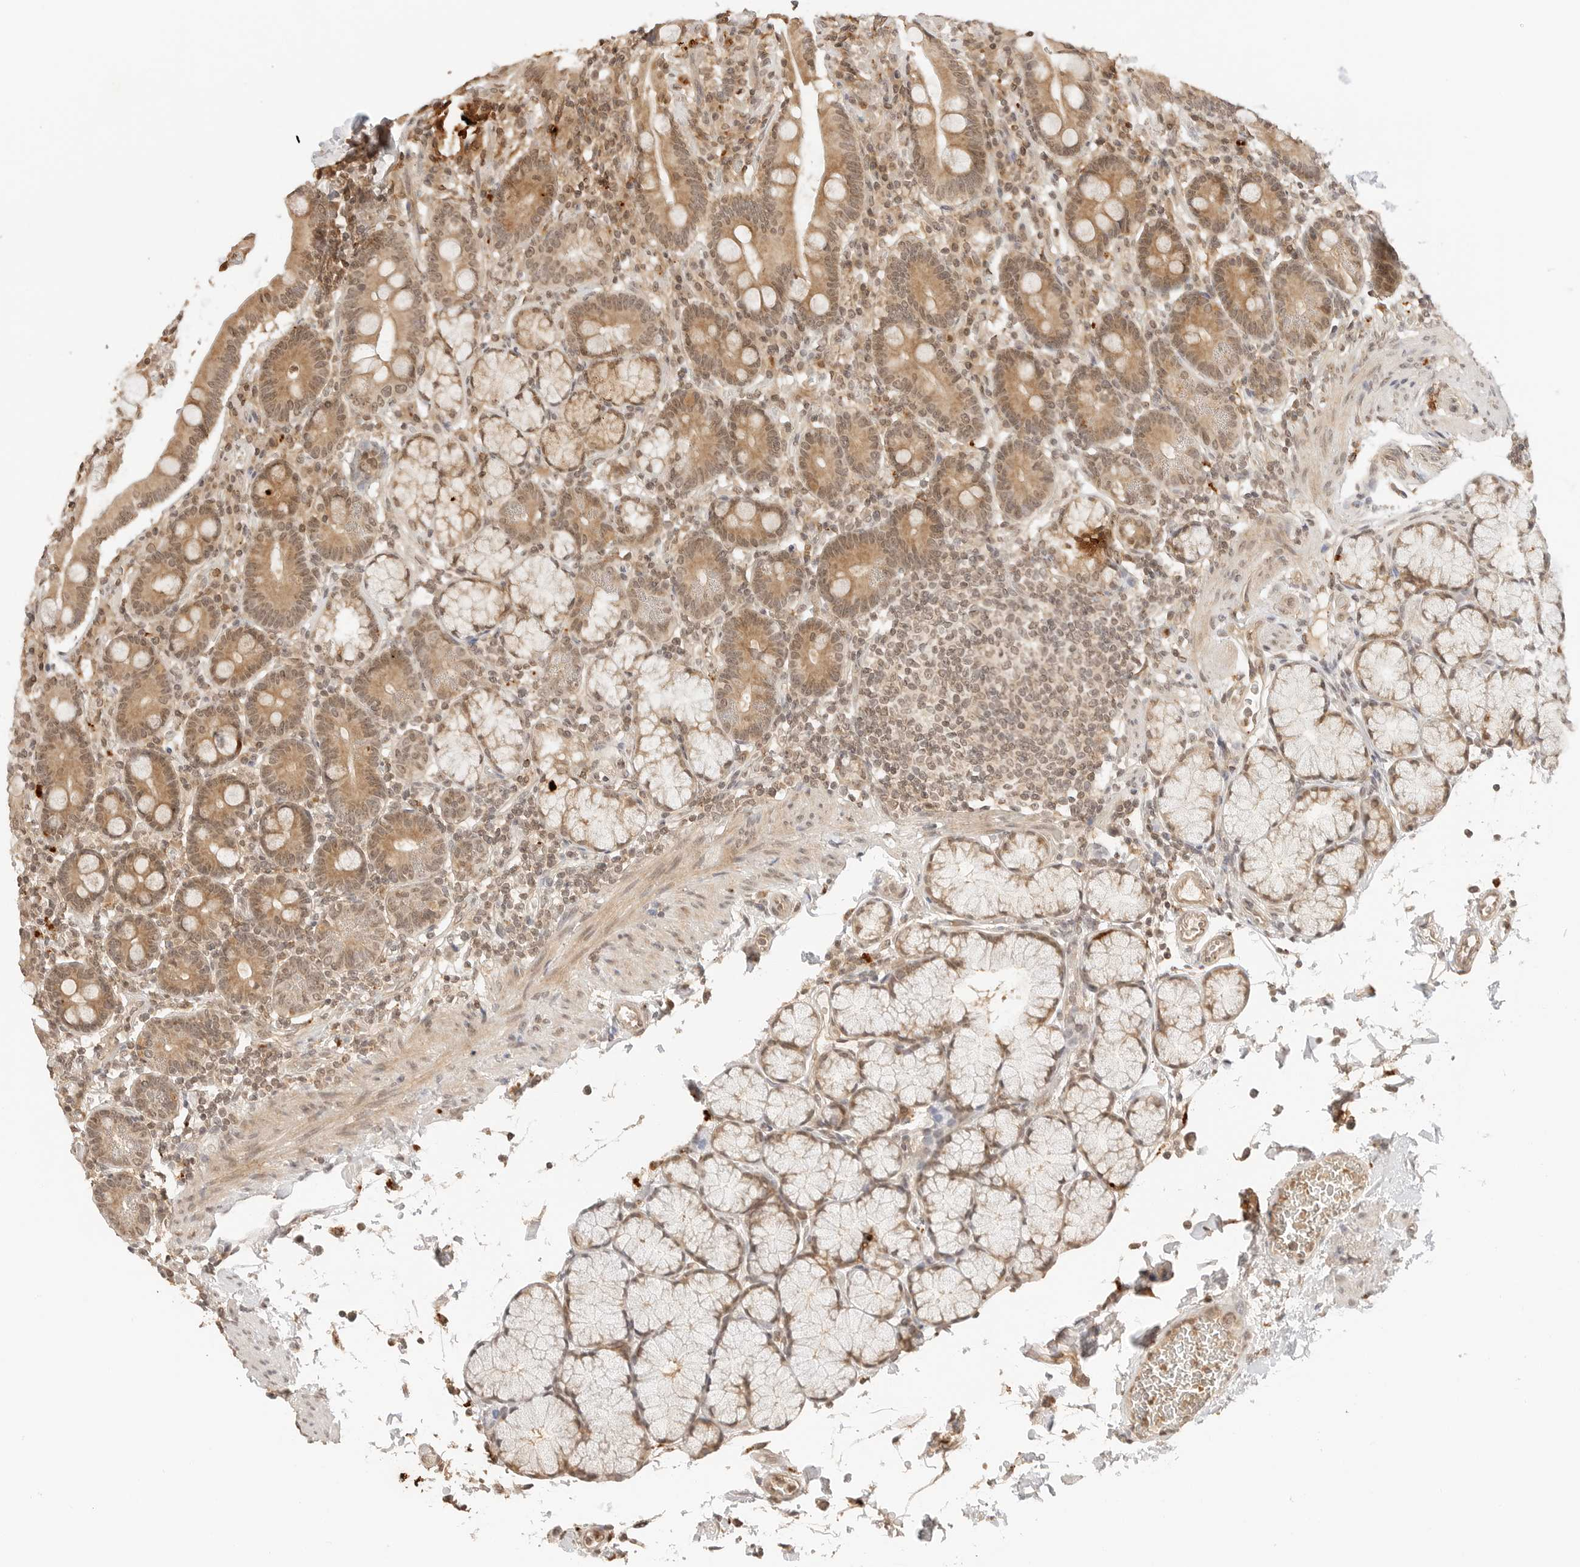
{"staining": {"intensity": "moderate", "quantity": ">75%", "location": "cytoplasmic/membranous,nuclear"}, "tissue": "duodenum", "cell_type": "Glandular cells", "image_type": "normal", "snomed": [{"axis": "morphology", "description": "Normal tissue, NOS"}, {"axis": "topography", "description": "Small intestine, NOS"}], "caption": "The histopathology image exhibits staining of unremarkable duodenum, revealing moderate cytoplasmic/membranous,nuclear protein staining (brown color) within glandular cells.", "gene": "GPR34", "patient": {"sex": "female", "age": 71}}